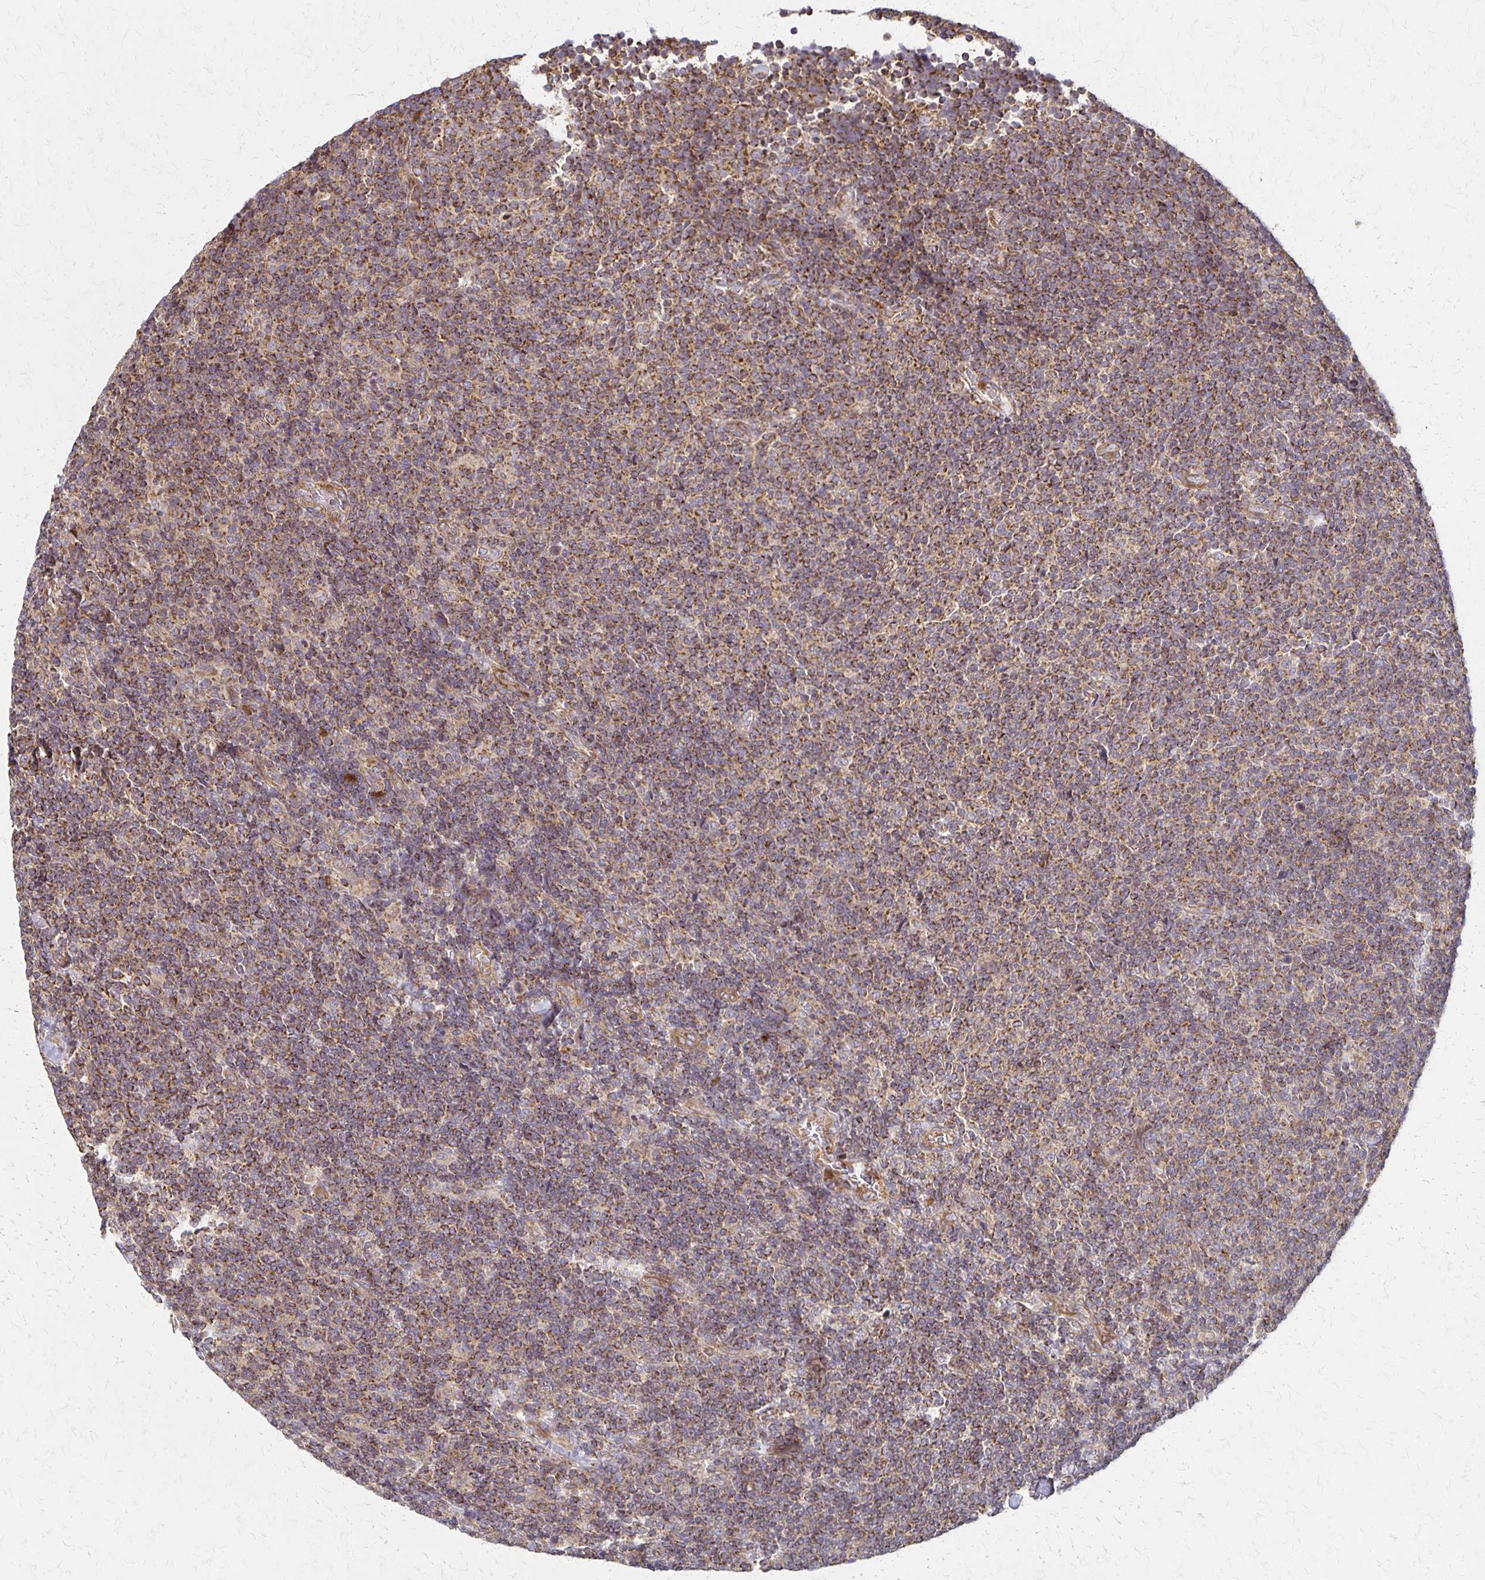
{"staining": {"intensity": "moderate", "quantity": "25%-75%", "location": "cytoplasmic/membranous"}, "tissue": "lymphoma", "cell_type": "Tumor cells", "image_type": "cancer", "snomed": [{"axis": "morphology", "description": "Malignant lymphoma, non-Hodgkin's type, Low grade"}, {"axis": "topography", "description": "Lymph node"}], "caption": "Protein analysis of low-grade malignant lymphoma, non-Hodgkin's type tissue exhibits moderate cytoplasmic/membranous positivity in about 25%-75% of tumor cells. The protein is stained brown, and the nuclei are stained in blue (DAB IHC with brightfield microscopy, high magnification).", "gene": "EIF4EBP2", "patient": {"sex": "male", "age": 52}}